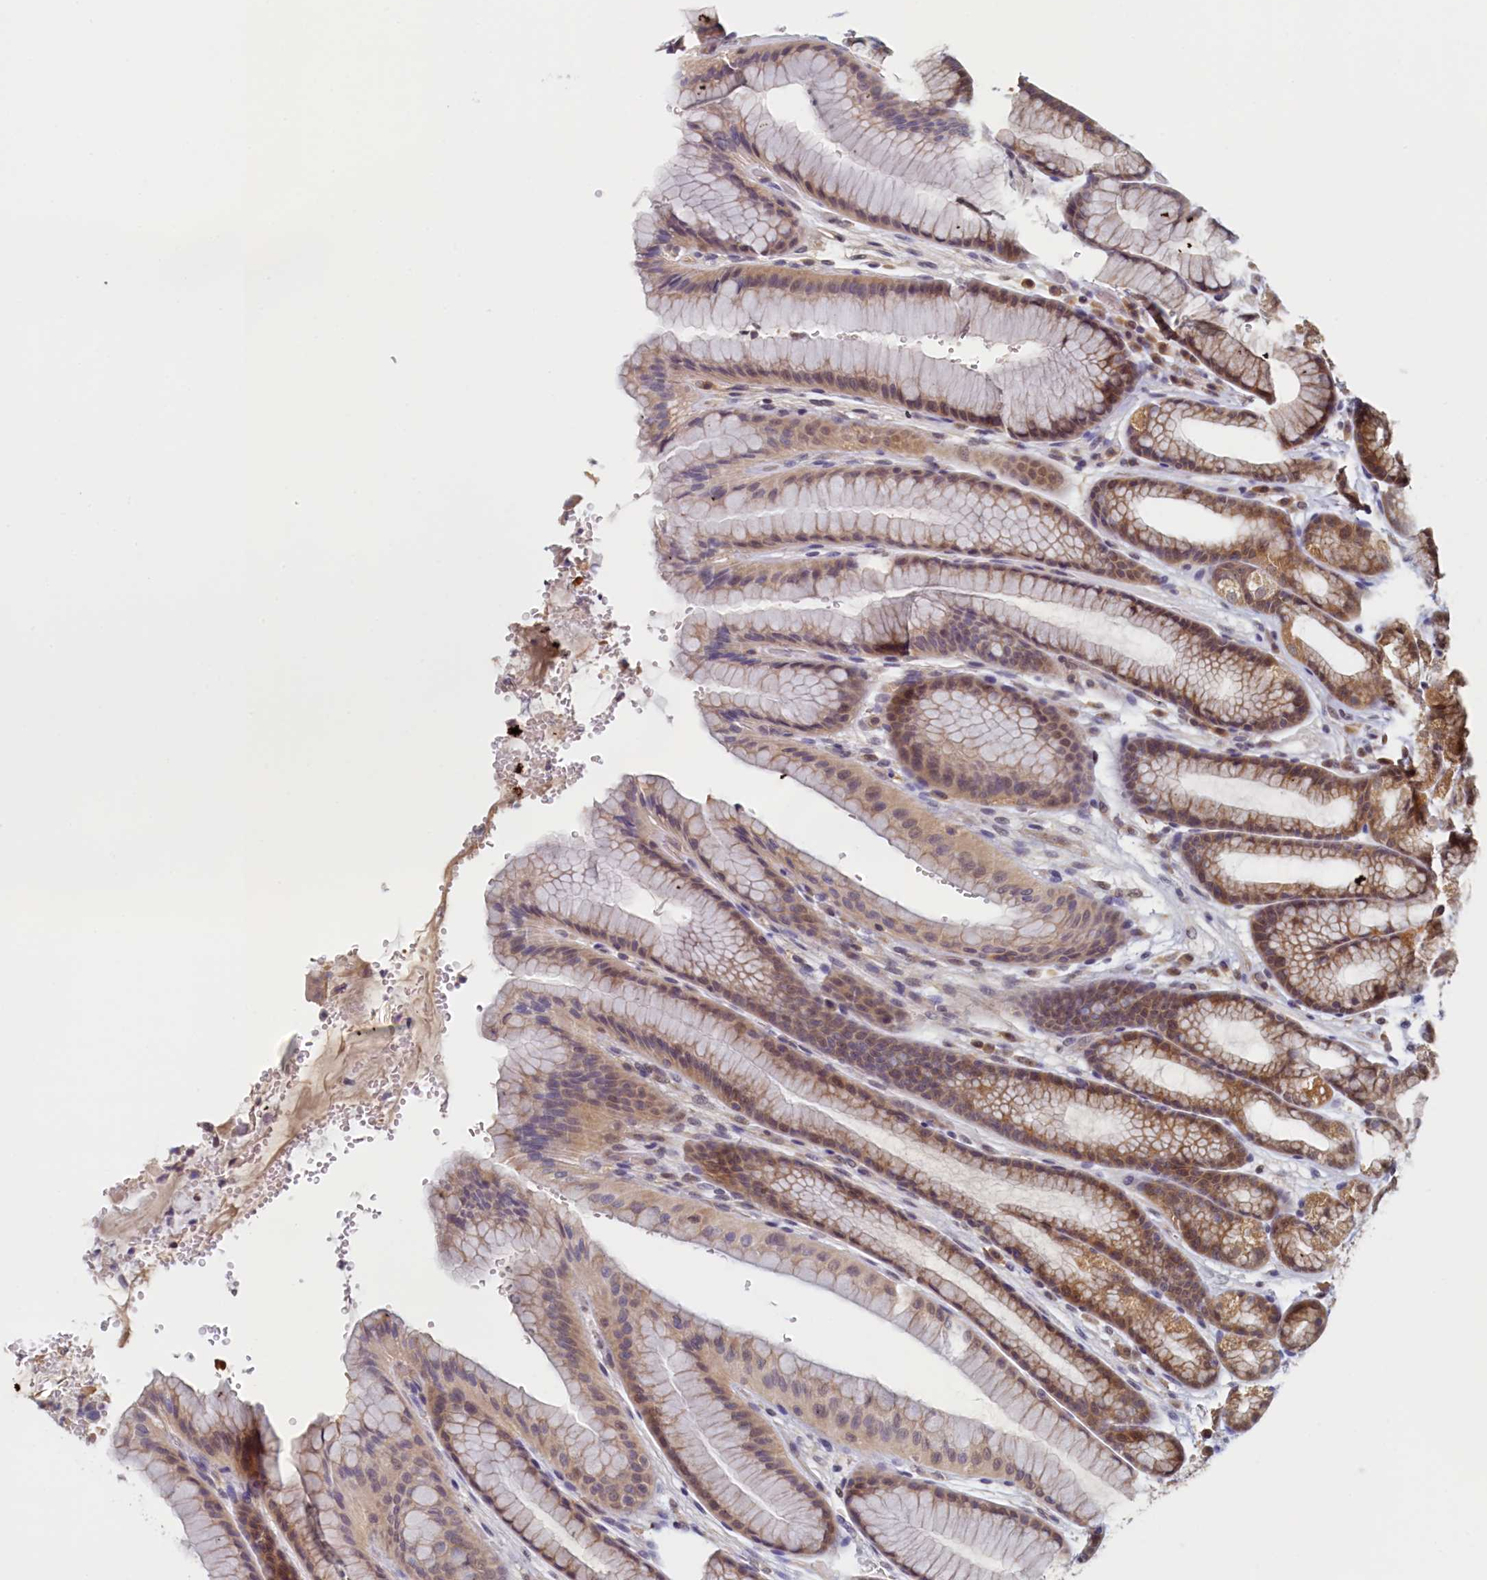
{"staining": {"intensity": "strong", "quantity": "25%-75%", "location": "cytoplasmic/membranous,nuclear"}, "tissue": "stomach", "cell_type": "Glandular cells", "image_type": "normal", "snomed": [{"axis": "morphology", "description": "Normal tissue, NOS"}, {"axis": "morphology", "description": "Adenocarcinoma, NOS"}, {"axis": "topography", "description": "Stomach"}], "caption": "Benign stomach was stained to show a protein in brown. There is high levels of strong cytoplasmic/membranous,nuclear staining in about 25%-75% of glandular cells. The staining was performed using DAB, with brown indicating positive protein expression. Nuclei are stained blue with hematoxylin.", "gene": "PAAF1", "patient": {"sex": "male", "age": 57}}